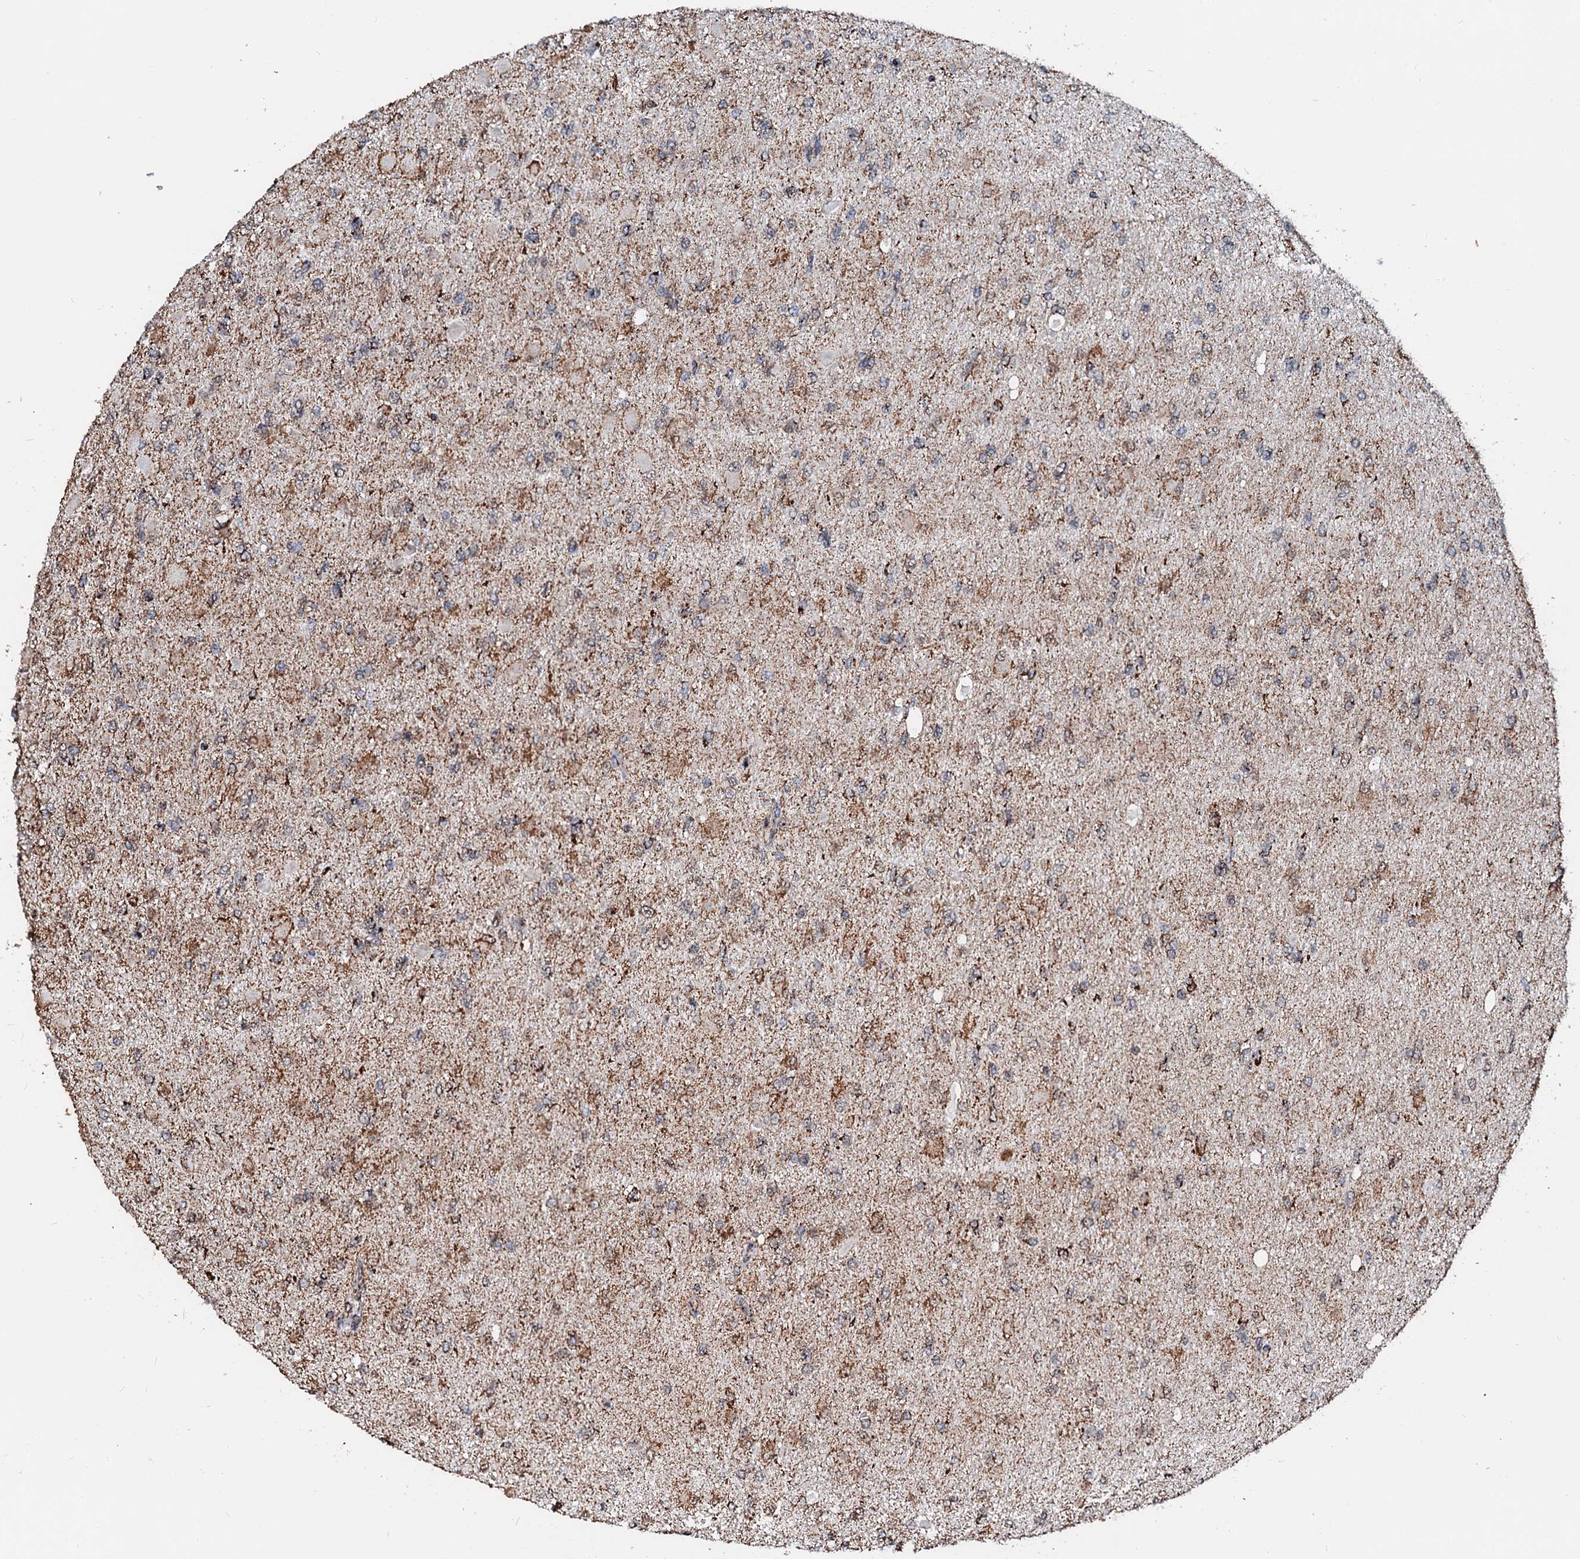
{"staining": {"intensity": "moderate", "quantity": "<25%", "location": "cytoplasmic/membranous"}, "tissue": "glioma", "cell_type": "Tumor cells", "image_type": "cancer", "snomed": [{"axis": "morphology", "description": "Glioma, malignant, High grade"}, {"axis": "topography", "description": "Cerebral cortex"}], "caption": "Immunohistochemical staining of human malignant high-grade glioma shows low levels of moderate cytoplasmic/membranous positivity in about <25% of tumor cells. Using DAB (brown) and hematoxylin (blue) stains, captured at high magnification using brightfield microscopy.", "gene": "SECISBP2L", "patient": {"sex": "female", "age": 36}}